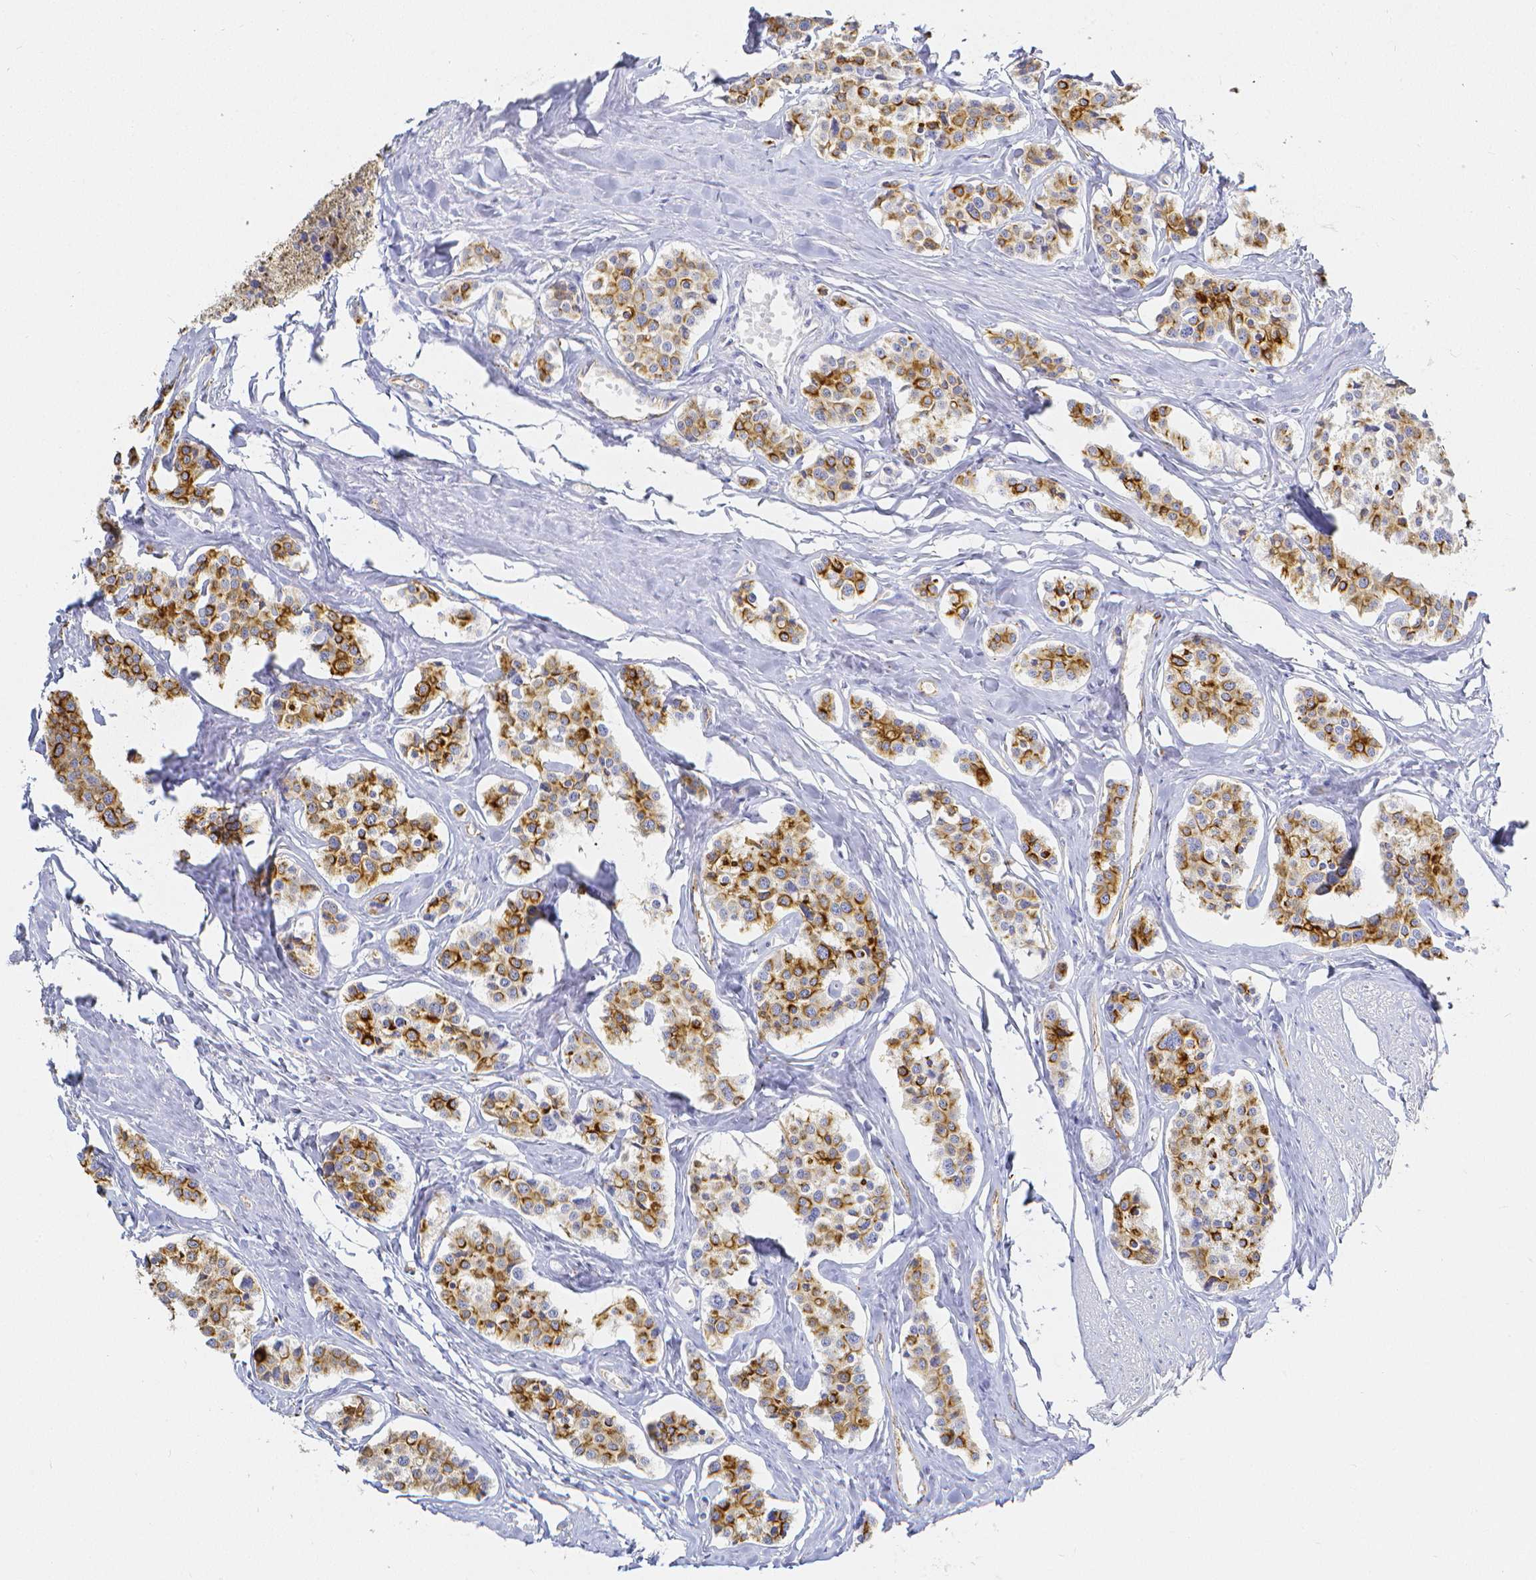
{"staining": {"intensity": "moderate", "quantity": ">75%", "location": "cytoplasmic/membranous"}, "tissue": "carcinoid", "cell_type": "Tumor cells", "image_type": "cancer", "snomed": [{"axis": "morphology", "description": "Carcinoid, malignant, NOS"}, {"axis": "topography", "description": "Small intestine"}], "caption": "Carcinoid (malignant) stained with DAB immunohistochemistry (IHC) demonstrates medium levels of moderate cytoplasmic/membranous staining in about >75% of tumor cells.", "gene": "SMURF1", "patient": {"sex": "male", "age": 60}}